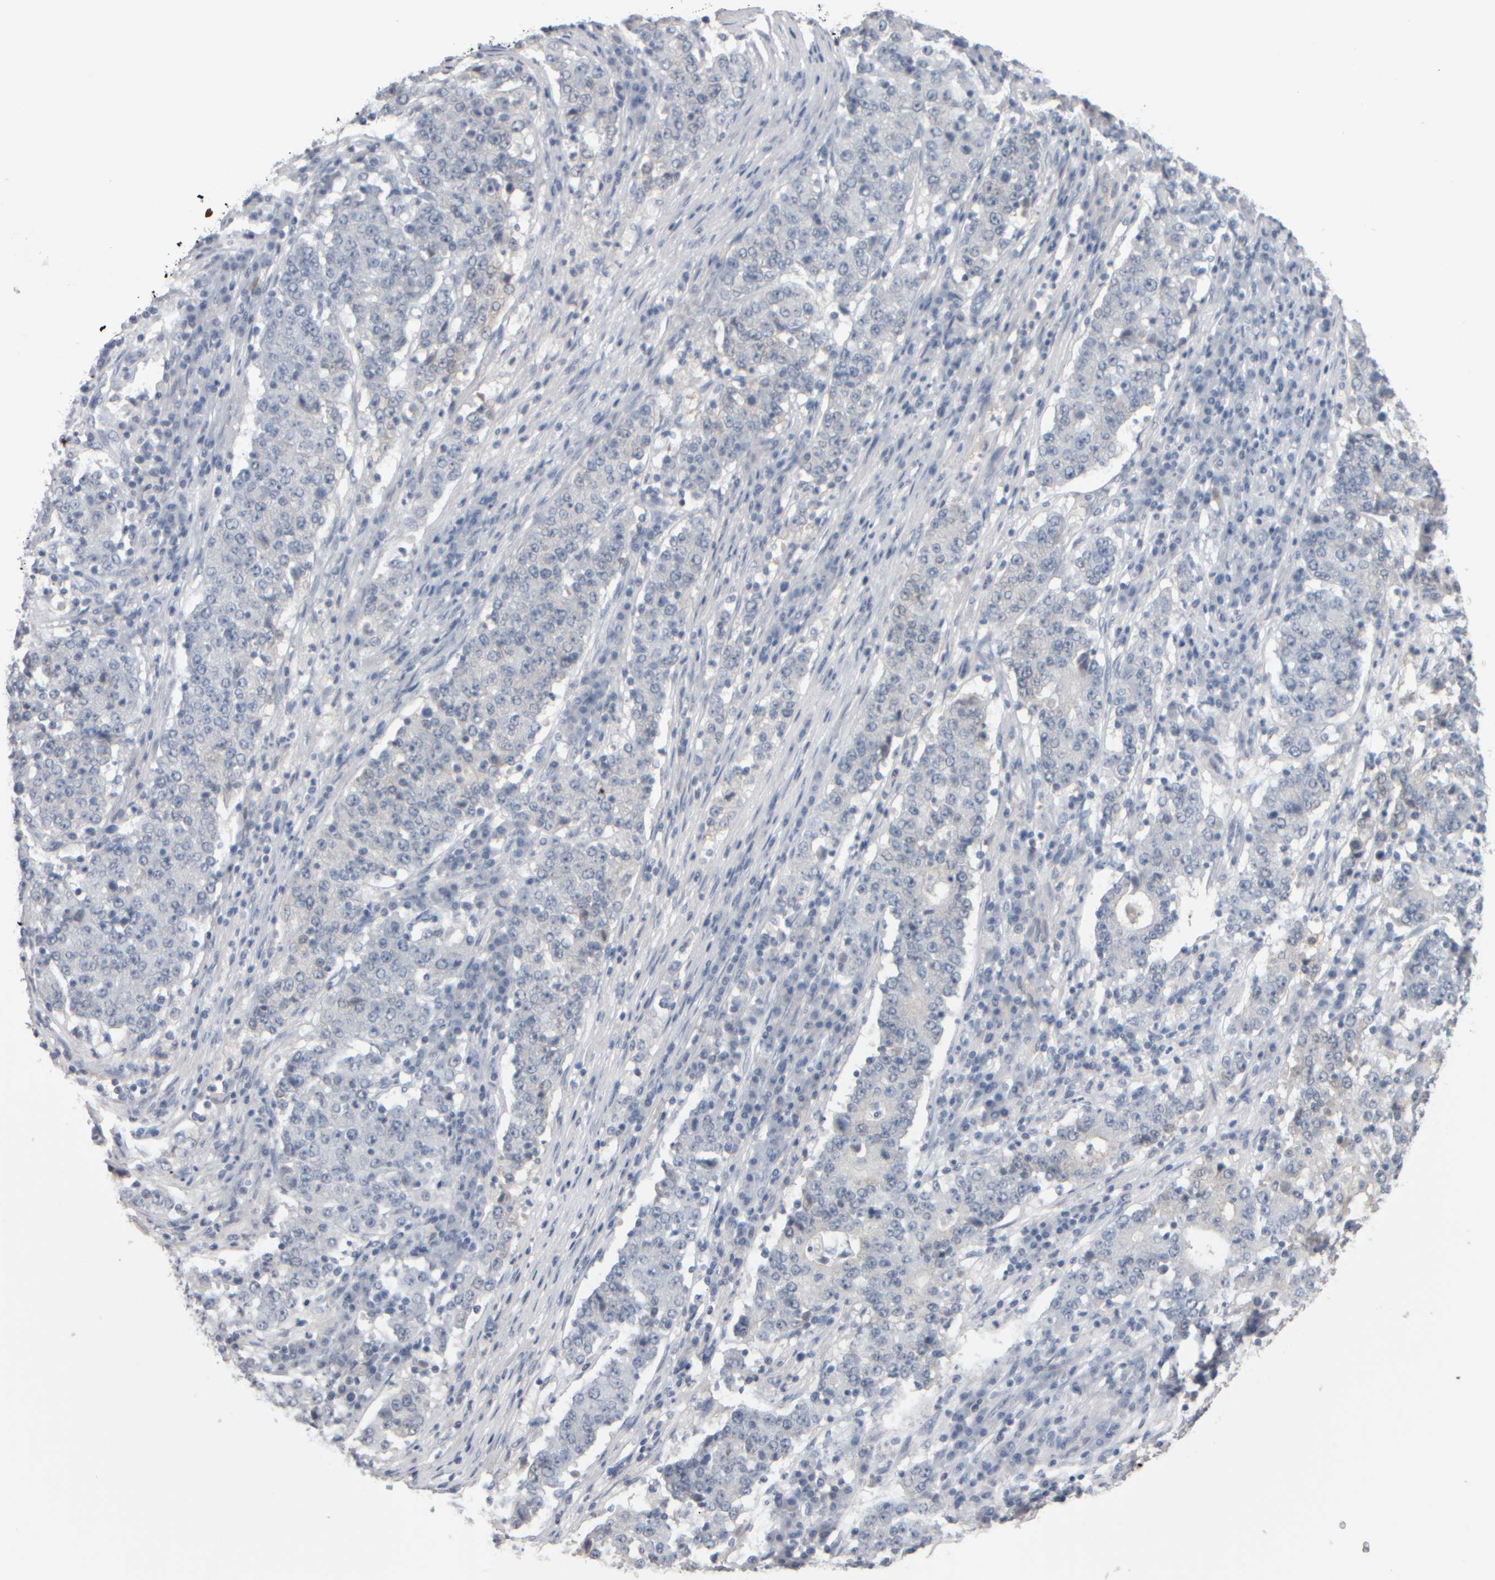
{"staining": {"intensity": "negative", "quantity": "none", "location": "none"}, "tissue": "stomach cancer", "cell_type": "Tumor cells", "image_type": "cancer", "snomed": [{"axis": "morphology", "description": "Adenocarcinoma, NOS"}, {"axis": "topography", "description": "Stomach"}], "caption": "Tumor cells are negative for brown protein staining in stomach adenocarcinoma. (DAB immunohistochemistry (IHC) visualized using brightfield microscopy, high magnification).", "gene": "EPHX2", "patient": {"sex": "male", "age": 59}}